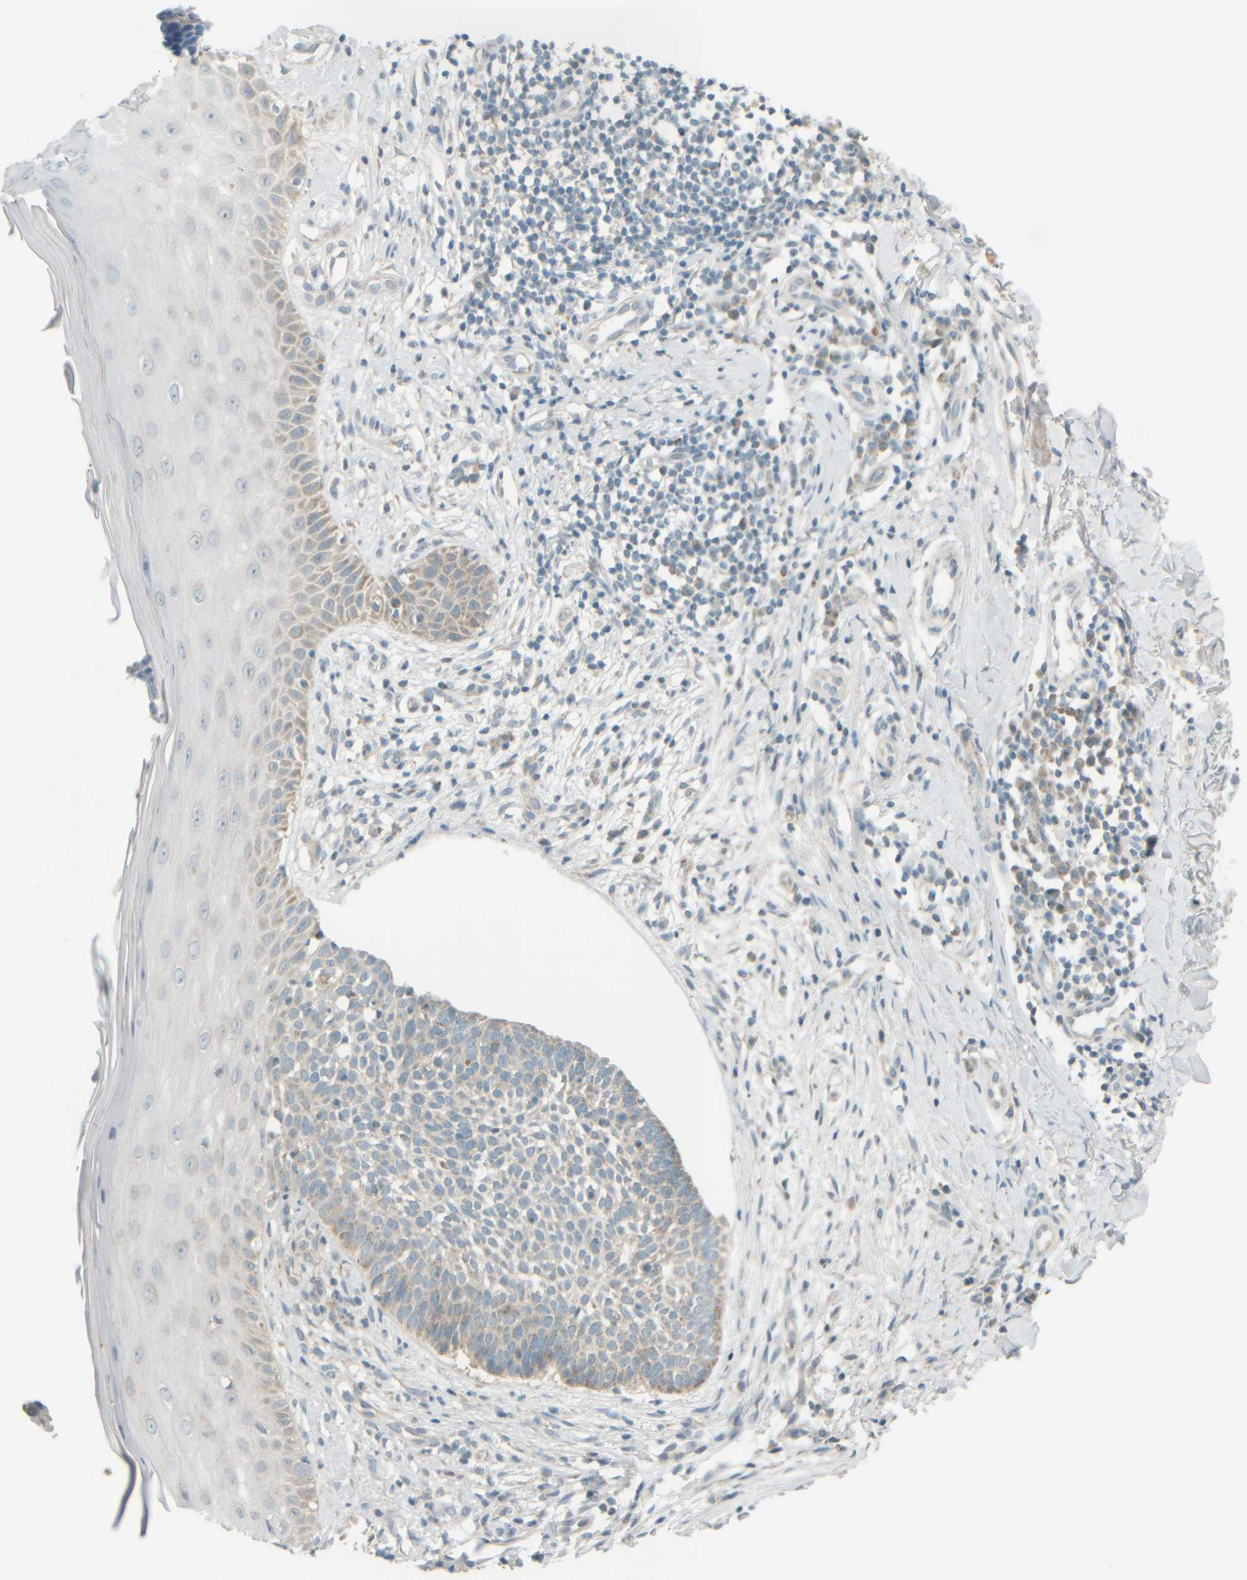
{"staining": {"intensity": "weak", "quantity": "<25%", "location": "cytoplasmic/membranous"}, "tissue": "skin cancer", "cell_type": "Tumor cells", "image_type": "cancer", "snomed": [{"axis": "morphology", "description": "Normal tissue, NOS"}, {"axis": "morphology", "description": "Basal cell carcinoma"}, {"axis": "topography", "description": "Skin"}], "caption": "IHC photomicrograph of basal cell carcinoma (skin) stained for a protein (brown), which shows no staining in tumor cells.", "gene": "PTGES3L-AARSD1", "patient": {"sex": "male", "age": 67}}